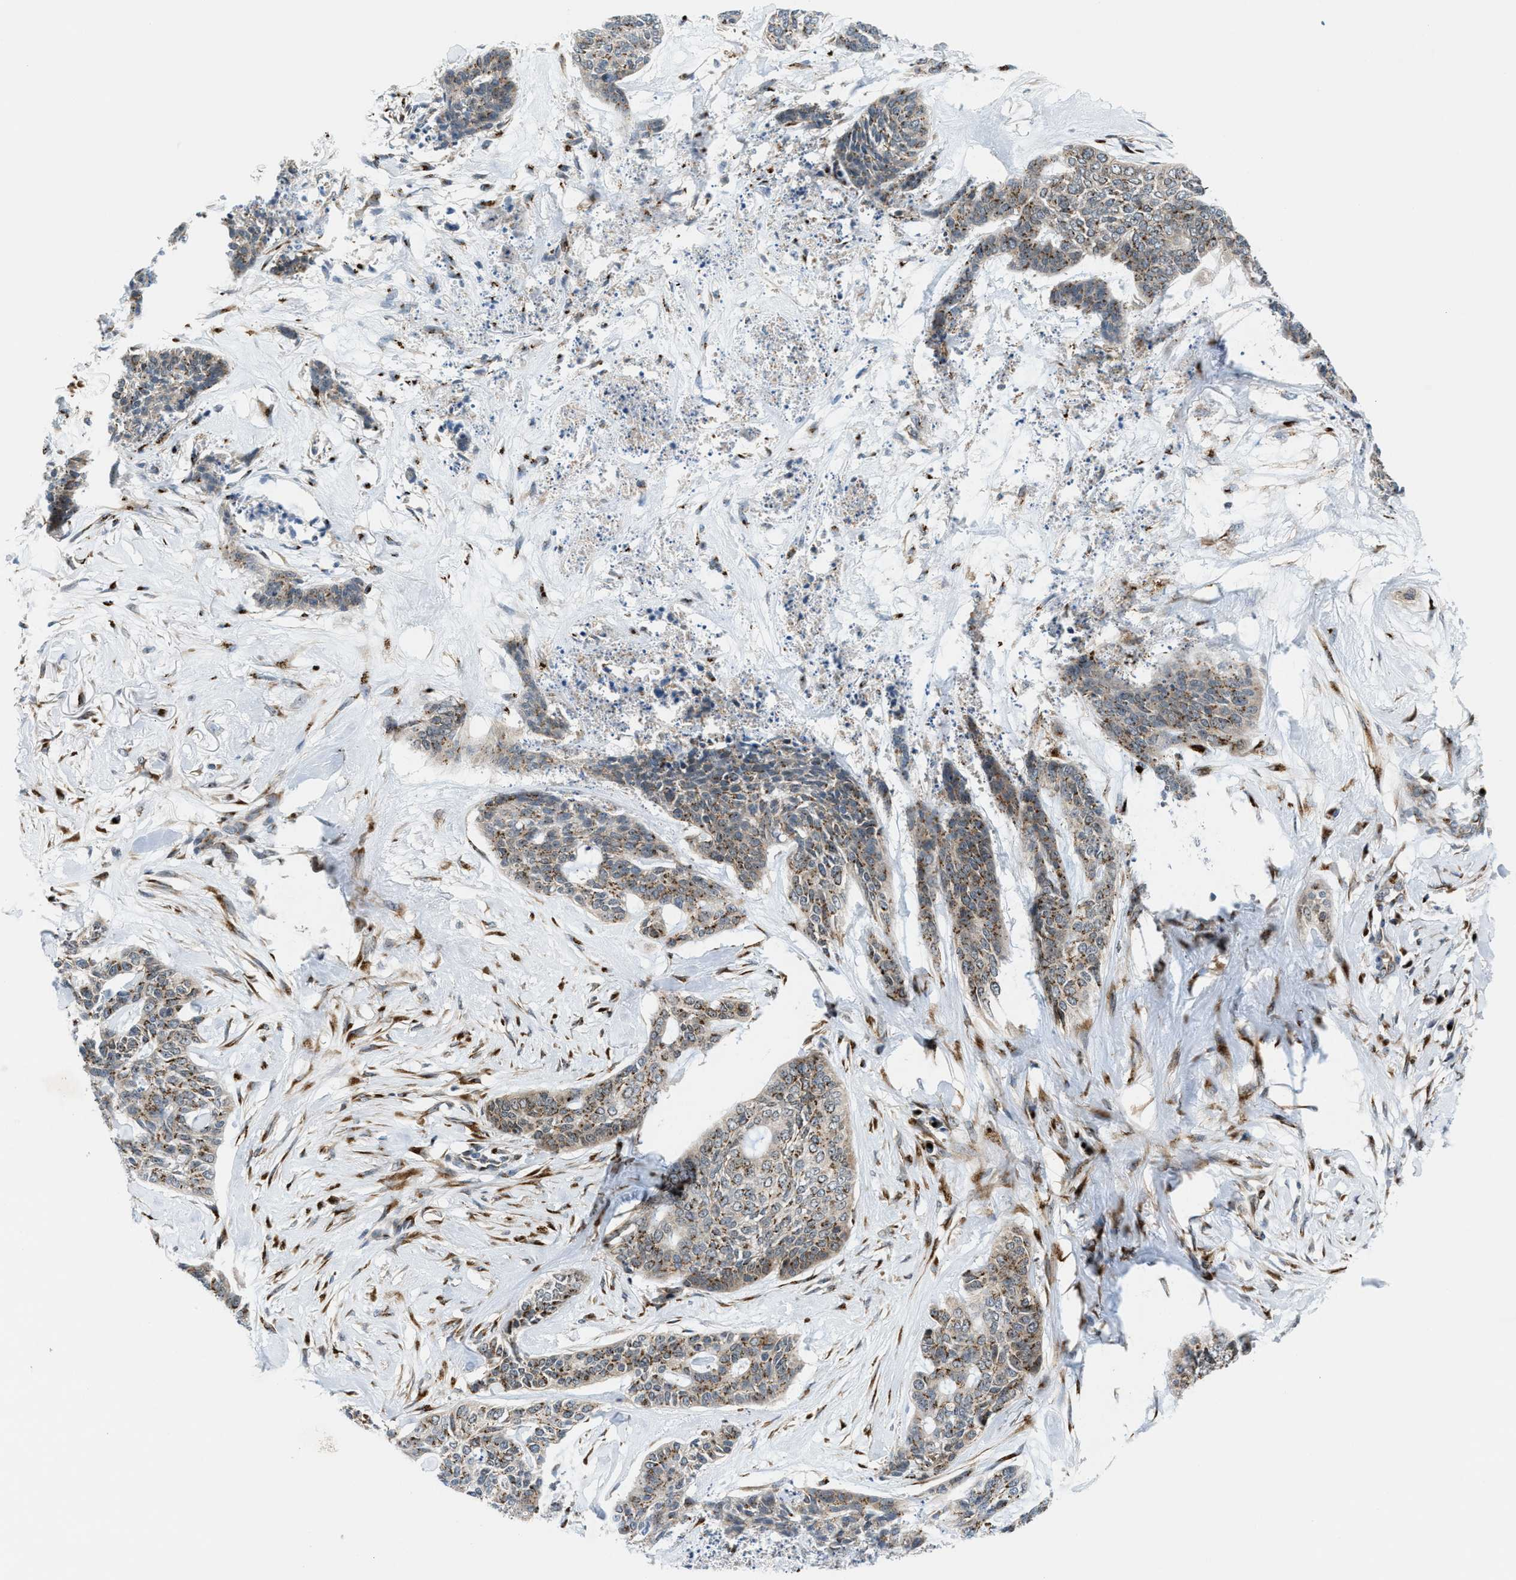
{"staining": {"intensity": "weak", "quantity": ">75%", "location": "cytoplasmic/membranous"}, "tissue": "skin cancer", "cell_type": "Tumor cells", "image_type": "cancer", "snomed": [{"axis": "morphology", "description": "Basal cell carcinoma"}, {"axis": "topography", "description": "Skin"}], "caption": "Brown immunohistochemical staining in skin cancer (basal cell carcinoma) displays weak cytoplasmic/membranous positivity in approximately >75% of tumor cells. (DAB (3,3'-diaminobenzidine) IHC with brightfield microscopy, high magnification).", "gene": "SLC38A10", "patient": {"sex": "female", "age": 64}}